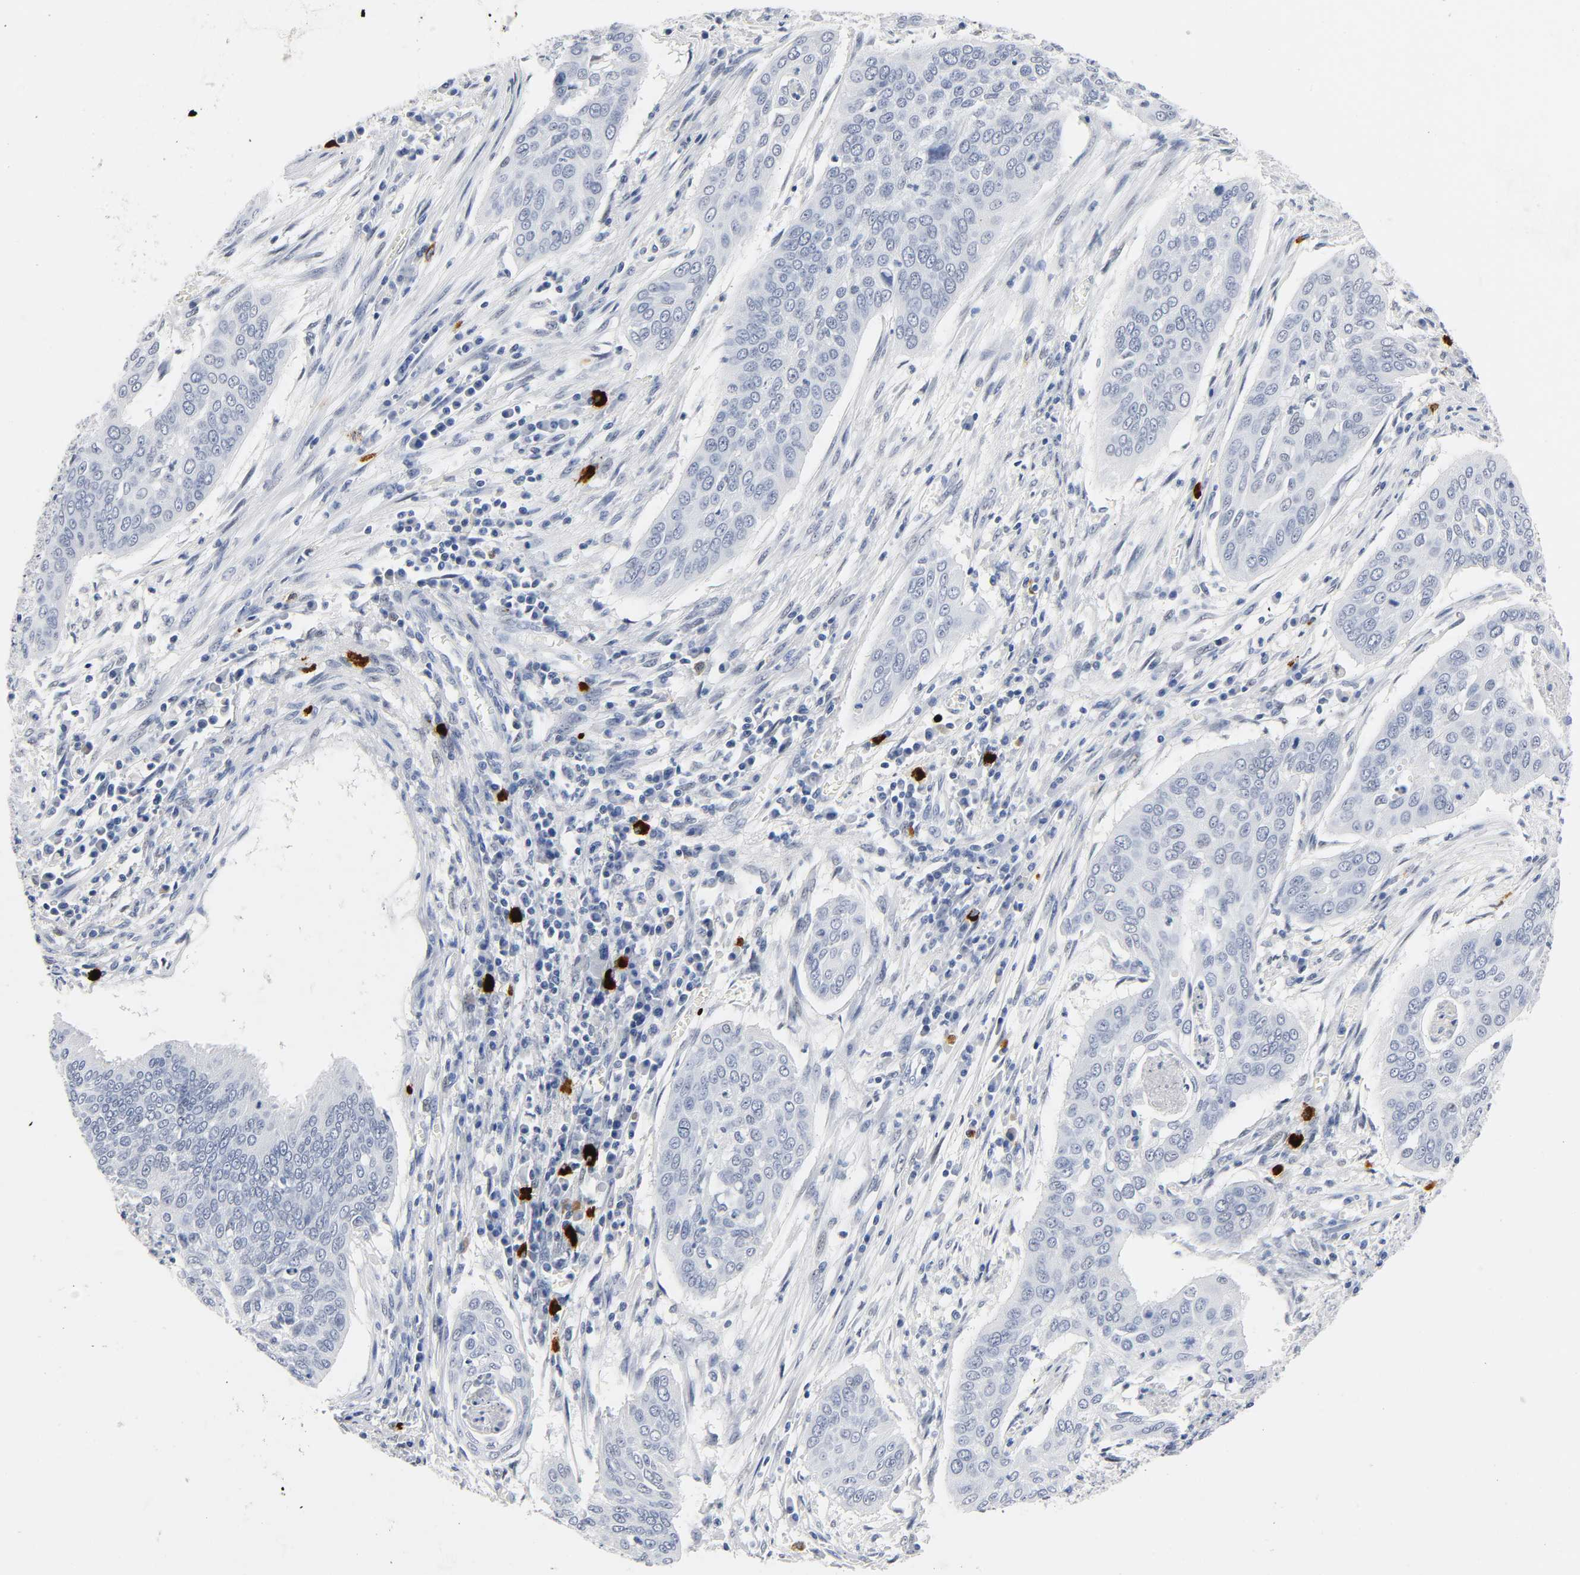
{"staining": {"intensity": "weak", "quantity": "<25%", "location": "cytoplasmic/membranous"}, "tissue": "cervical cancer", "cell_type": "Tumor cells", "image_type": "cancer", "snomed": [{"axis": "morphology", "description": "Squamous cell carcinoma, NOS"}, {"axis": "topography", "description": "Cervix"}], "caption": "Immunohistochemistry (IHC) image of neoplastic tissue: cervical cancer stained with DAB displays no significant protein staining in tumor cells.", "gene": "NAB2", "patient": {"sex": "female", "age": 39}}